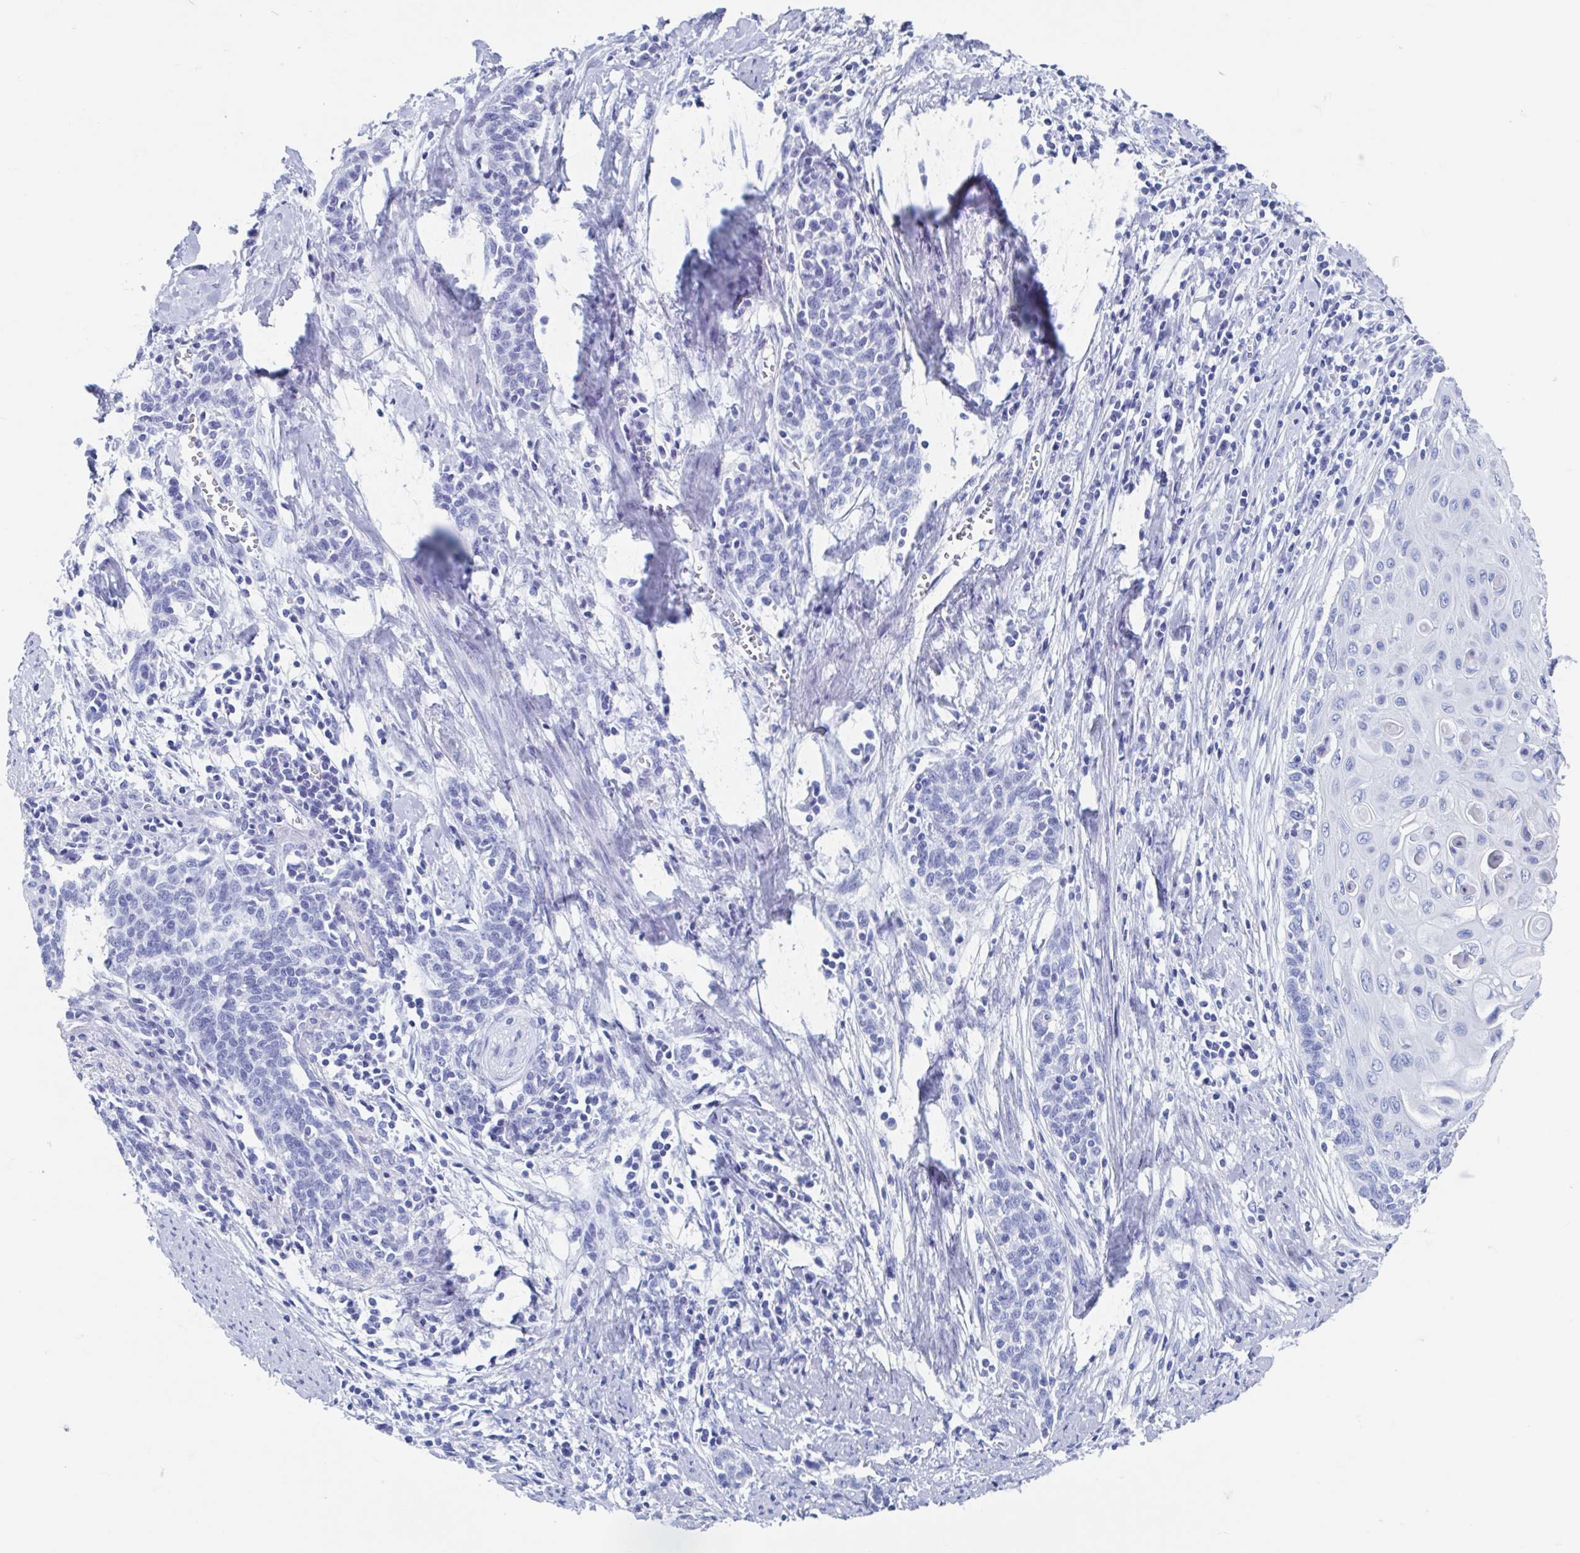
{"staining": {"intensity": "negative", "quantity": "none", "location": "none"}, "tissue": "cervical cancer", "cell_type": "Tumor cells", "image_type": "cancer", "snomed": [{"axis": "morphology", "description": "Squamous cell carcinoma, NOS"}, {"axis": "topography", "description": "Cervix"}], "caption": "Tumor cells are negative for brown protein staining in cervical cancer.", "gene": "C10orf53", "patient": {"sex": "female", "age": 39}}